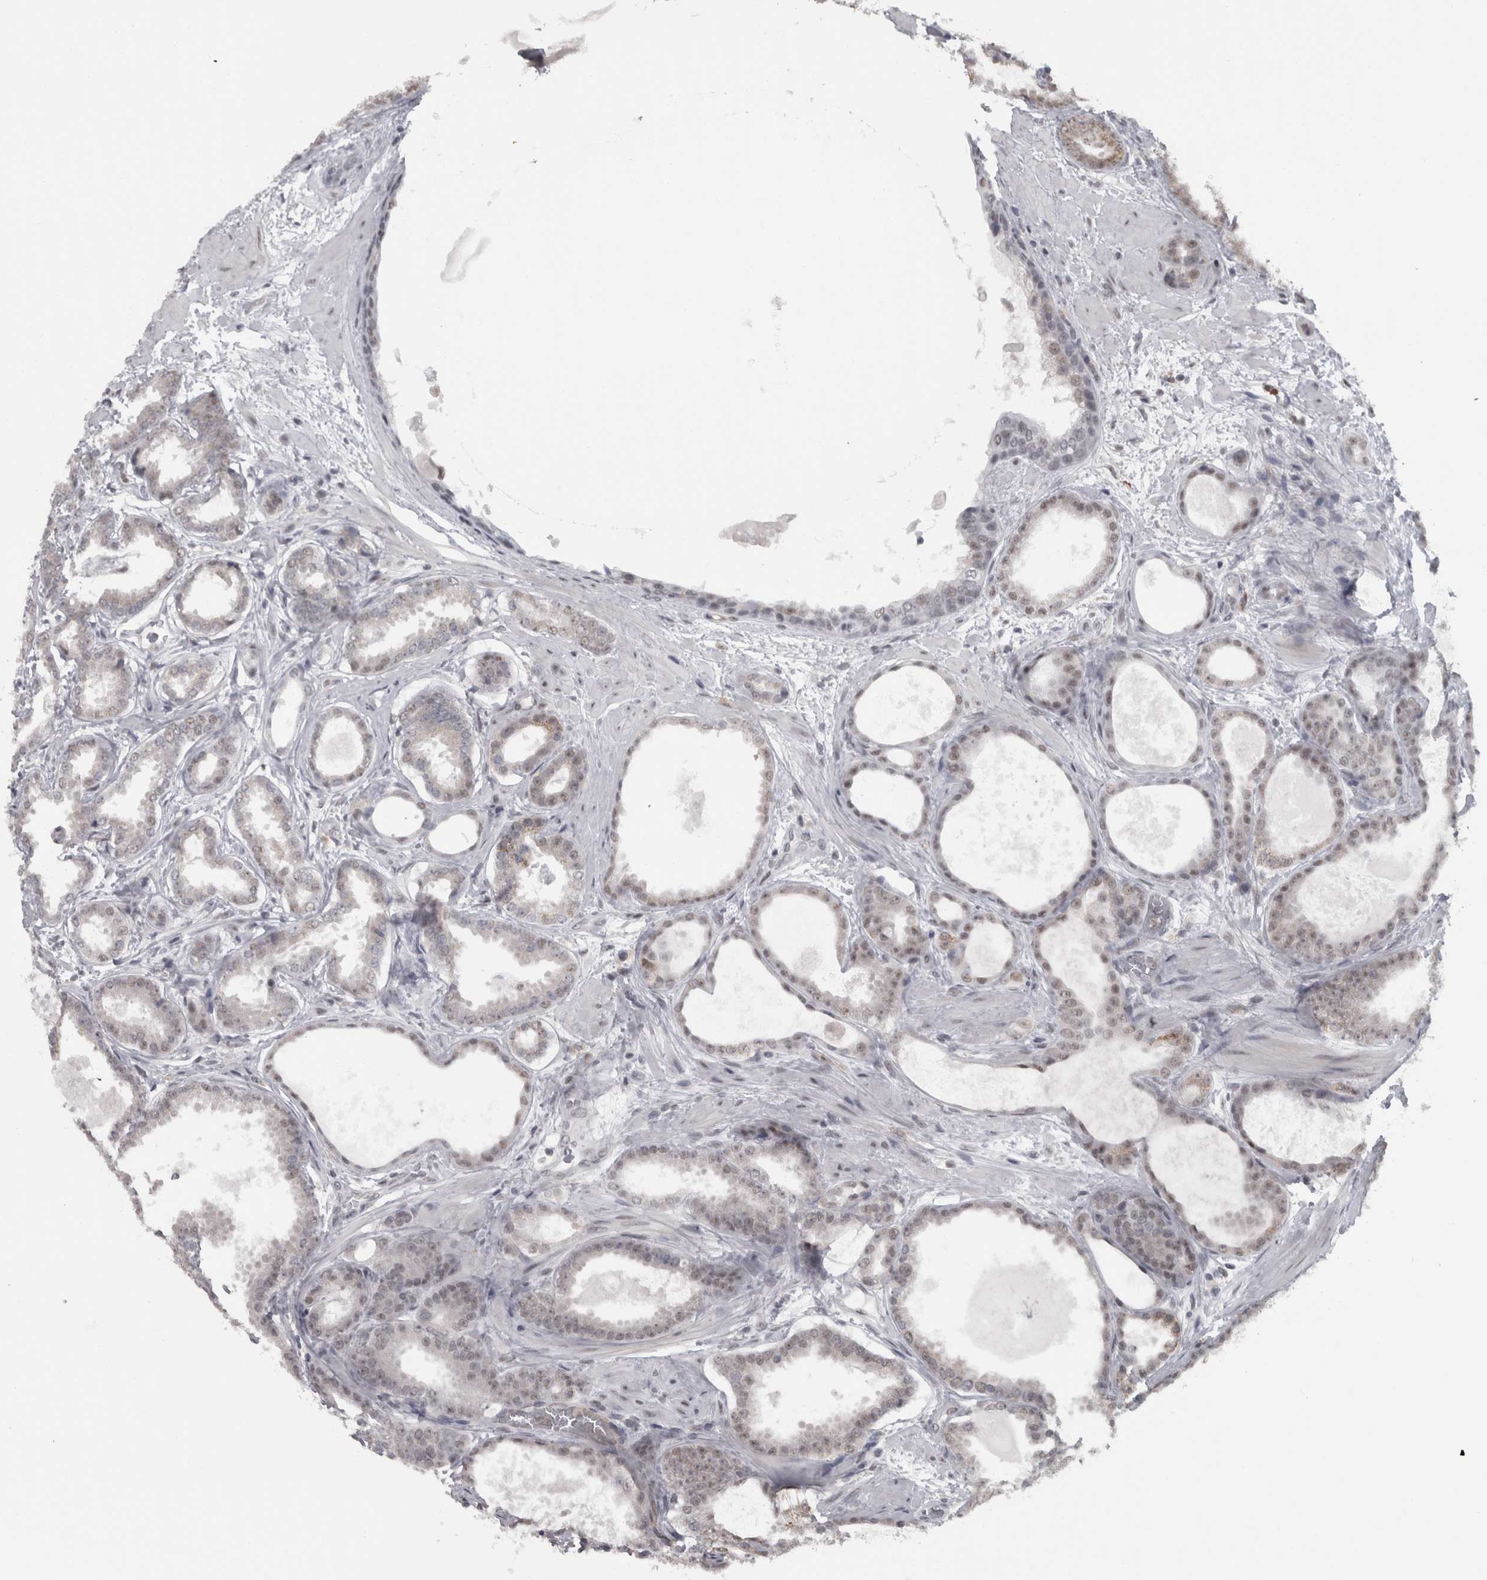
{"staining": {"intensity": "weak", "quantity": "25%-75%", "location": "nuclear"}, "tissue": "prostate cancer", "cell_type": "Tumor cells", "image_type": "cancer", "snomed": [{"axis": "morphology", "description": "Adenocarcinoma, High grade"}, {"axis": "topography", "description": "Prostate"}], "caption": "High-power microscopy captured an immunohistochemistry (IHC) histopathology image of adenocarcinoma (high-grade) (prostate), revealing weak nuclear expression in approximately 25%-75% of tumor cells. Using DAB (brown) and hematoxylin (blue) stains, captured at high magnification using brightfield microscopy.", "gene": "MICU3", "patient": {"sex": "male", "age": 60}}